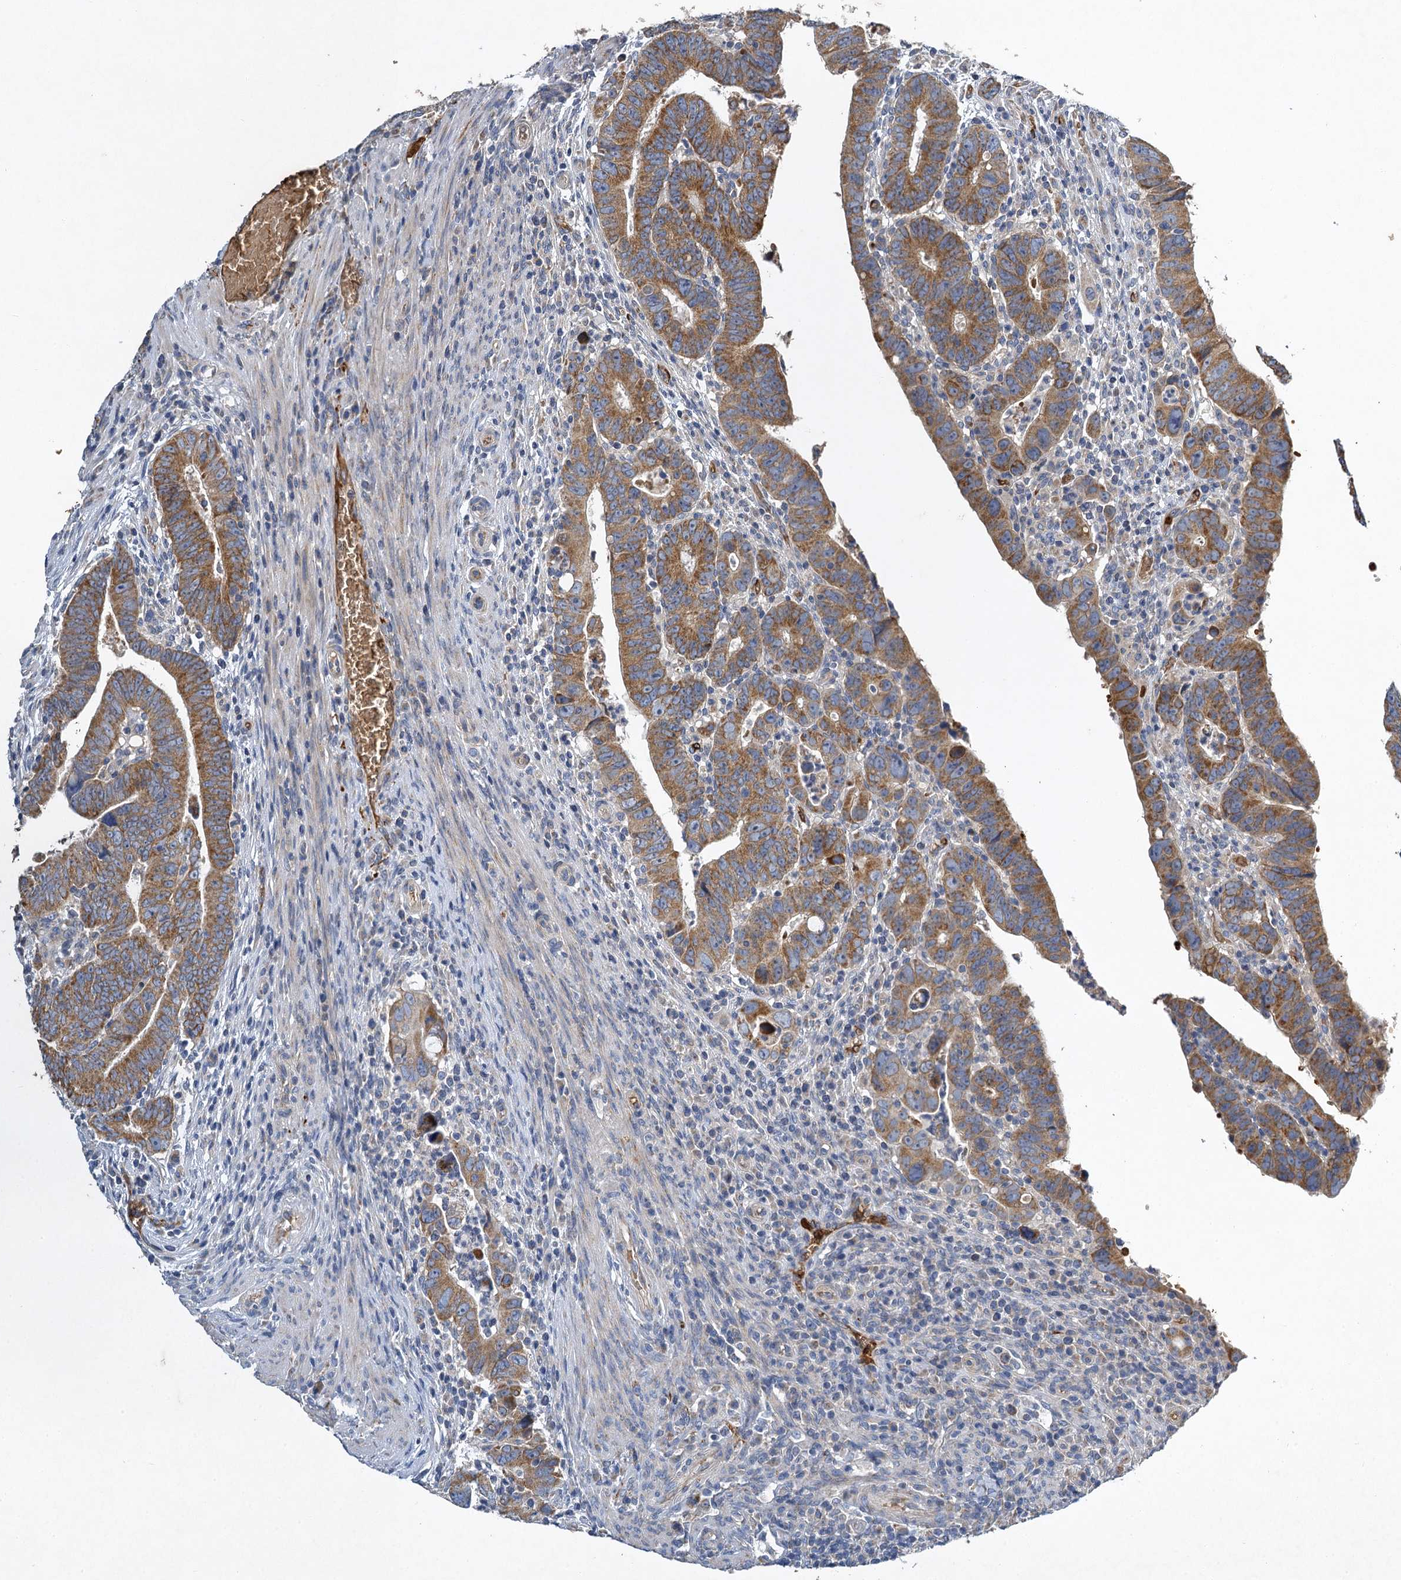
{"staining": {"intensity": "moderate", "quantity": ">75%", "location": "cytoplasmic/membranous"}, "tissue": "colorectal cancer", "cell_type": "Tumor cells", "image_type": "cancer", "snomed": [{"axis": "morphology", "description": "Normal tissue, NOS"}, {"axis": "morphology", "description": "Adenocarcinoma, NOS"}, {"axis": "topography", "description": "Rectum"}], "caption": "The image demonstrates immunohistochemical staining of colorectal adenocarcinoma. There is moderate cytoplasmic/membranous staining is seen in about >75% of tumor cells.", "gene": "BCS1L", "patient": {"sex": "female", "age": 65}}